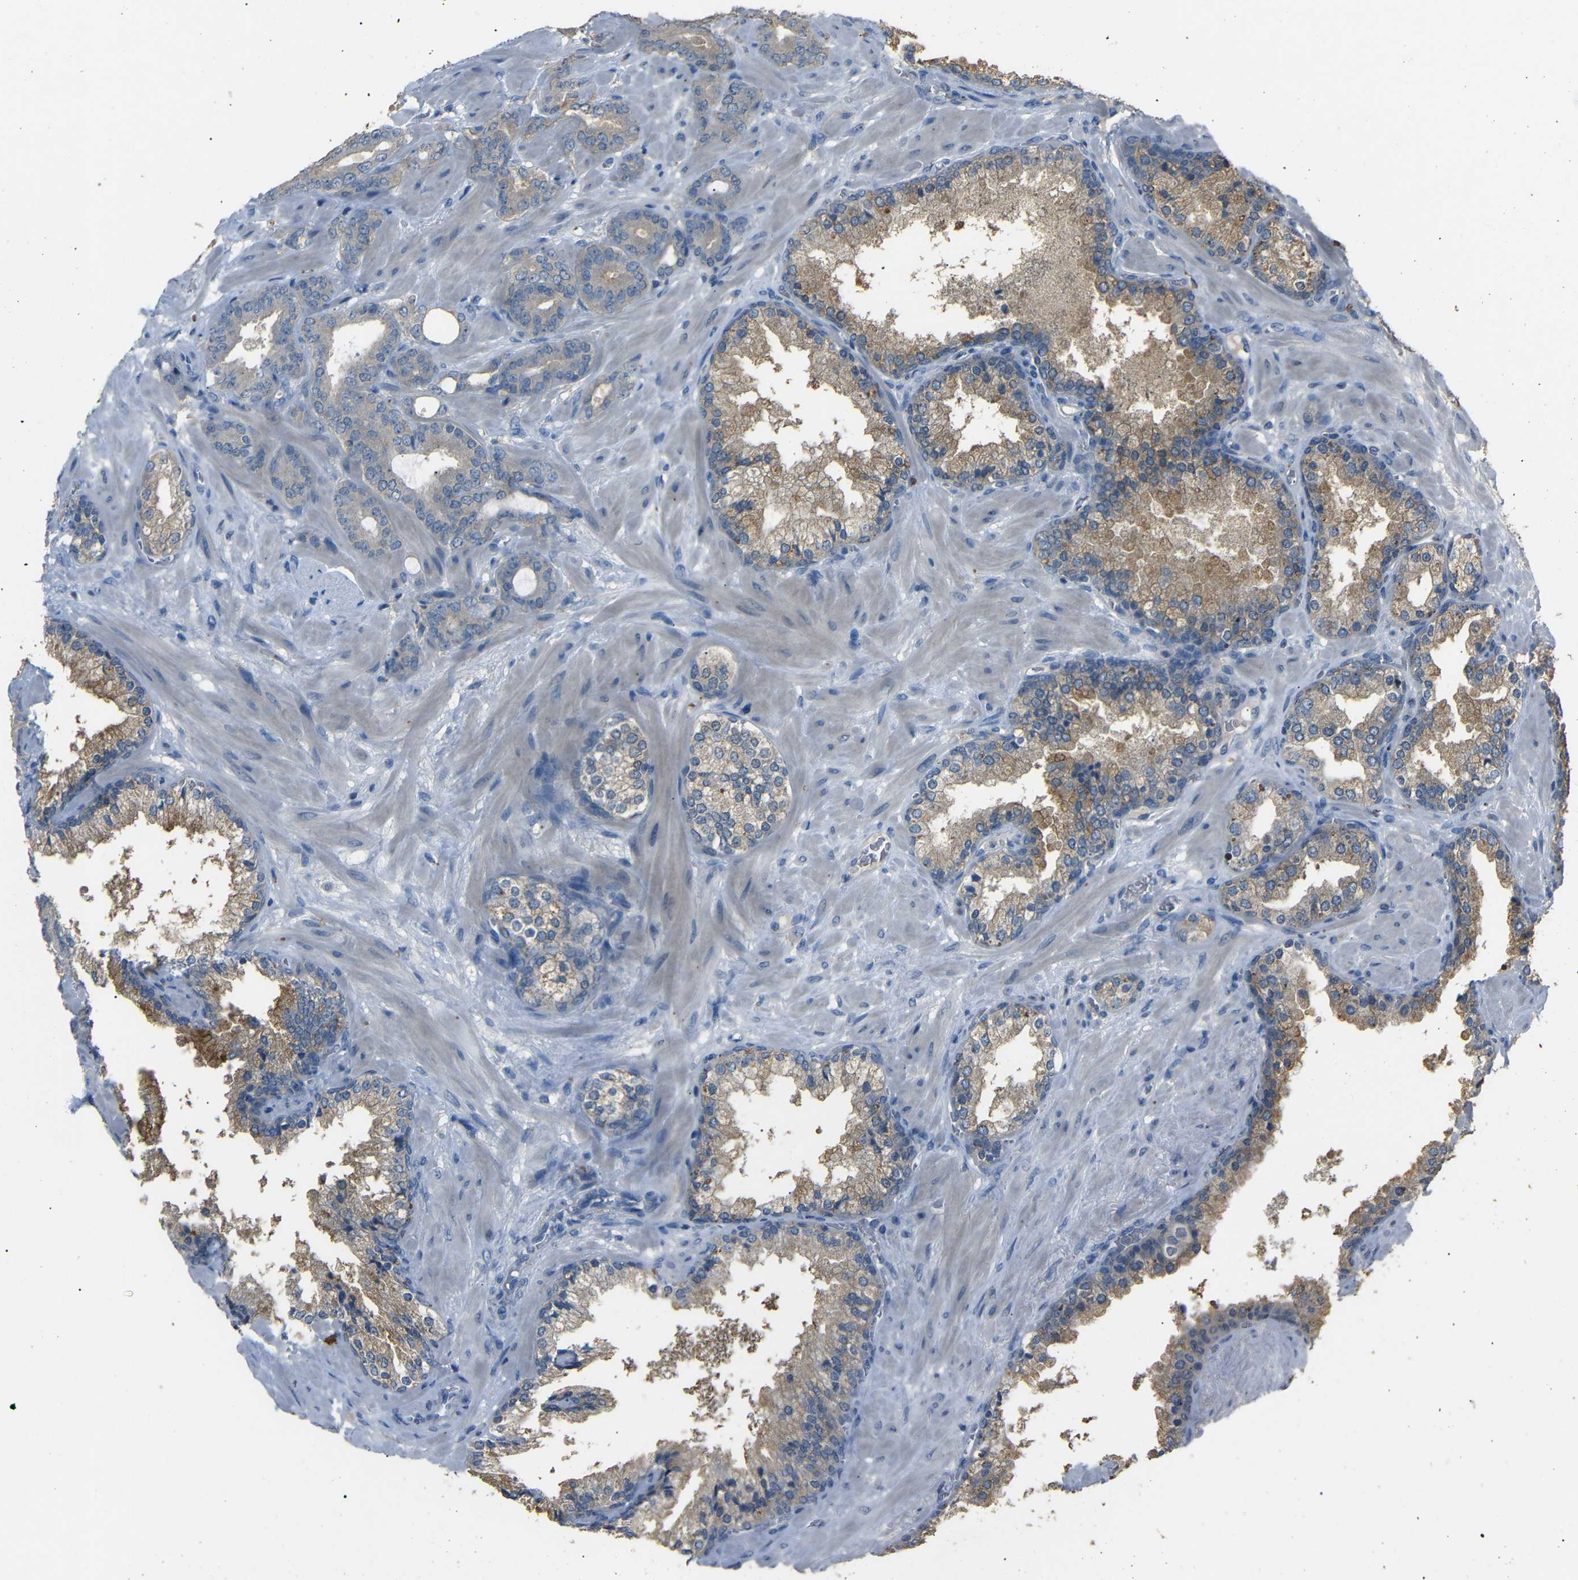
{"staining": {"intensity": "weak", "quantity": ">75%", "location": "cytoplasmic/membranous"}, "tissue": "prostate cancer", "cell_type": "Tumor cells", "image_type": "cancer", "snomed": [{"axis": "morphology", "description": "Adenocarcinoma, Low grade"}, {"axis": "topography", "description": "Prostate"}], "caption": "Prostate cancer (low-grade adenocarcinoma) stained with DAB (3,3'-diaminobenzidine) immunohistochemistry demonstrates low levels of weak cytoplasmic/membranous staining in about >75% of tumor cells. (DAB (3,3'-diaminobenzidine) IHC with brightfield microscopy, high magnification).", "gene": "C6orf89", "patient": {"sex": "male", "age": 63}}